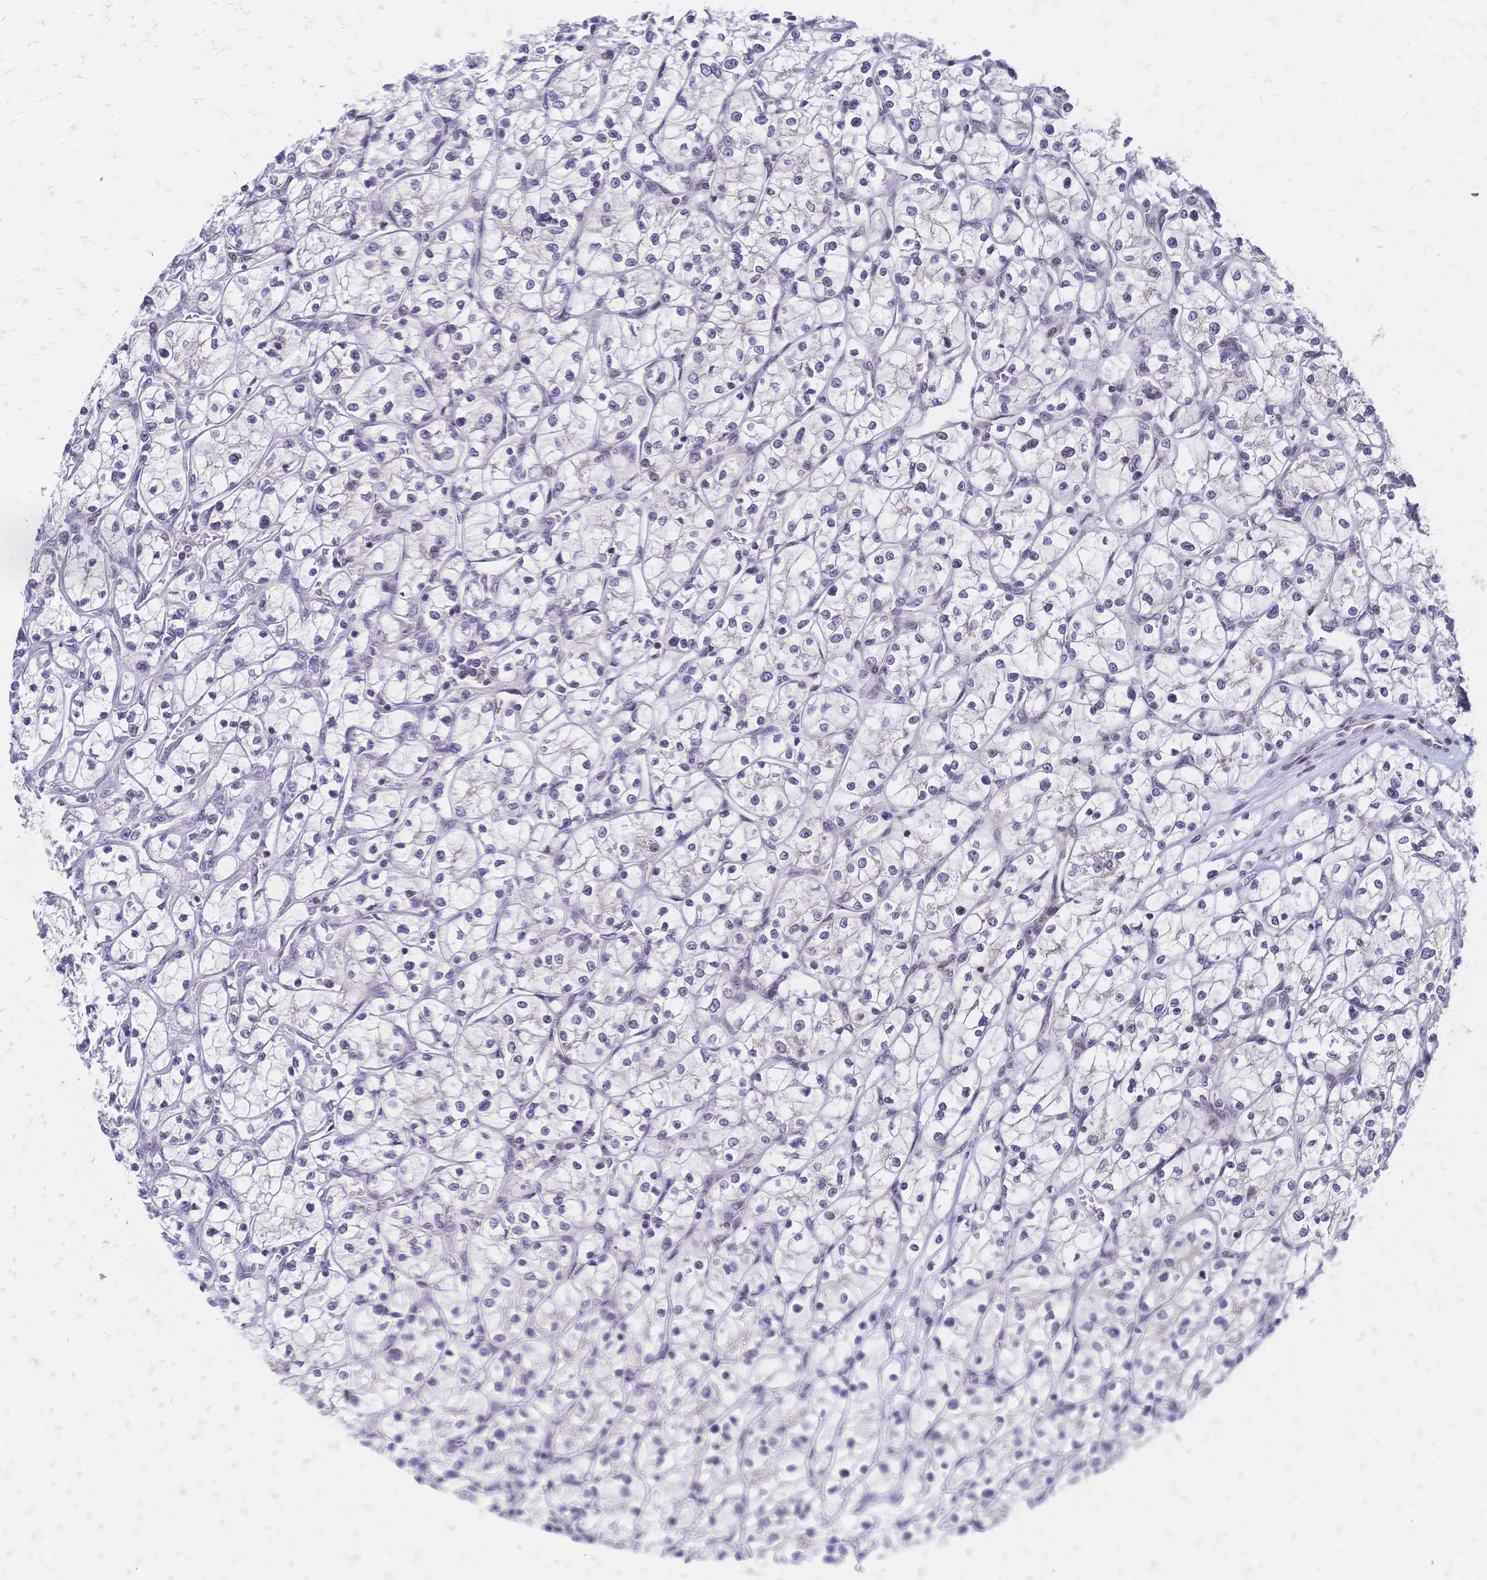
{"staining": {"intensity": "negative", "quantity": "none", "location": "none"}, "tissue": "renal cancer", "cell_type": "Tumor cells", "image_type": "cancer", "snomed": [{"axis": "morphology", "description": "Adenocarcinoma, NOS"}, {"axis": "topography", "description": "Kidney"}], "caption": "Tumor cells show no significant staining in renal adenocarcinoma.", "gene": "CBX7", "patient": {"sex": "female", "age": 64}}